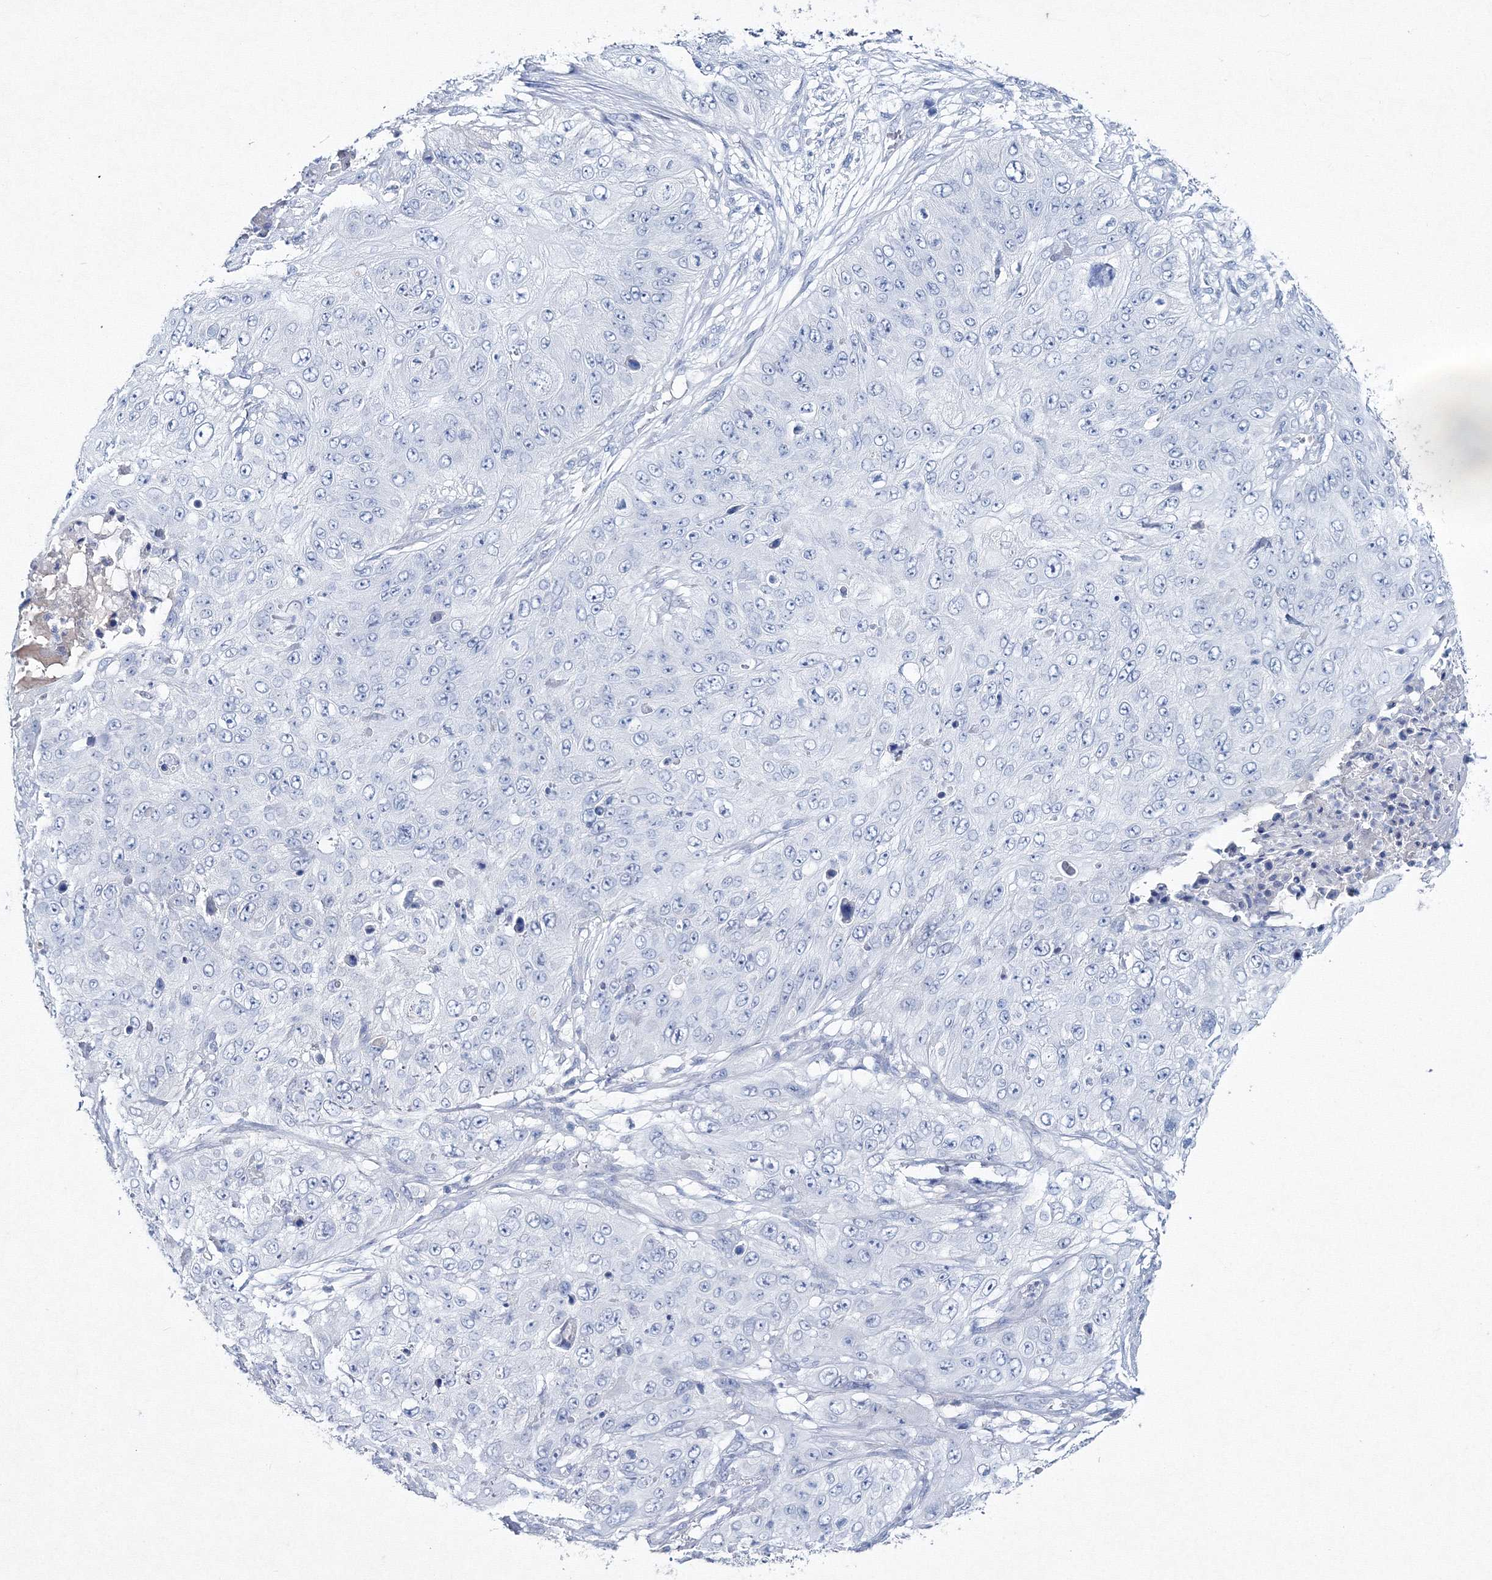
{"staining": {"intensity": "negative", "quantity": "none", "location": "none"}, "tissue": "skin cancer", "cell_type": "Tumor cells", "image_type": "cancer", "snomed": [{"axis": "morphology", "description": "Squamous cell carcinoma, NOS"}, {"axis": "topography", "description": "Skin"}], "caption": "High magnification brightfield microscopy of squamous cell carcinoma (skin) stained with DAB (3,3'-diaminobenzidine) (brown) and counterstained with hematoxylin (blue): tumor cells show no significant positivity.", "gene": "GCKR", "patient": {"sex": "female", "age": 80}}